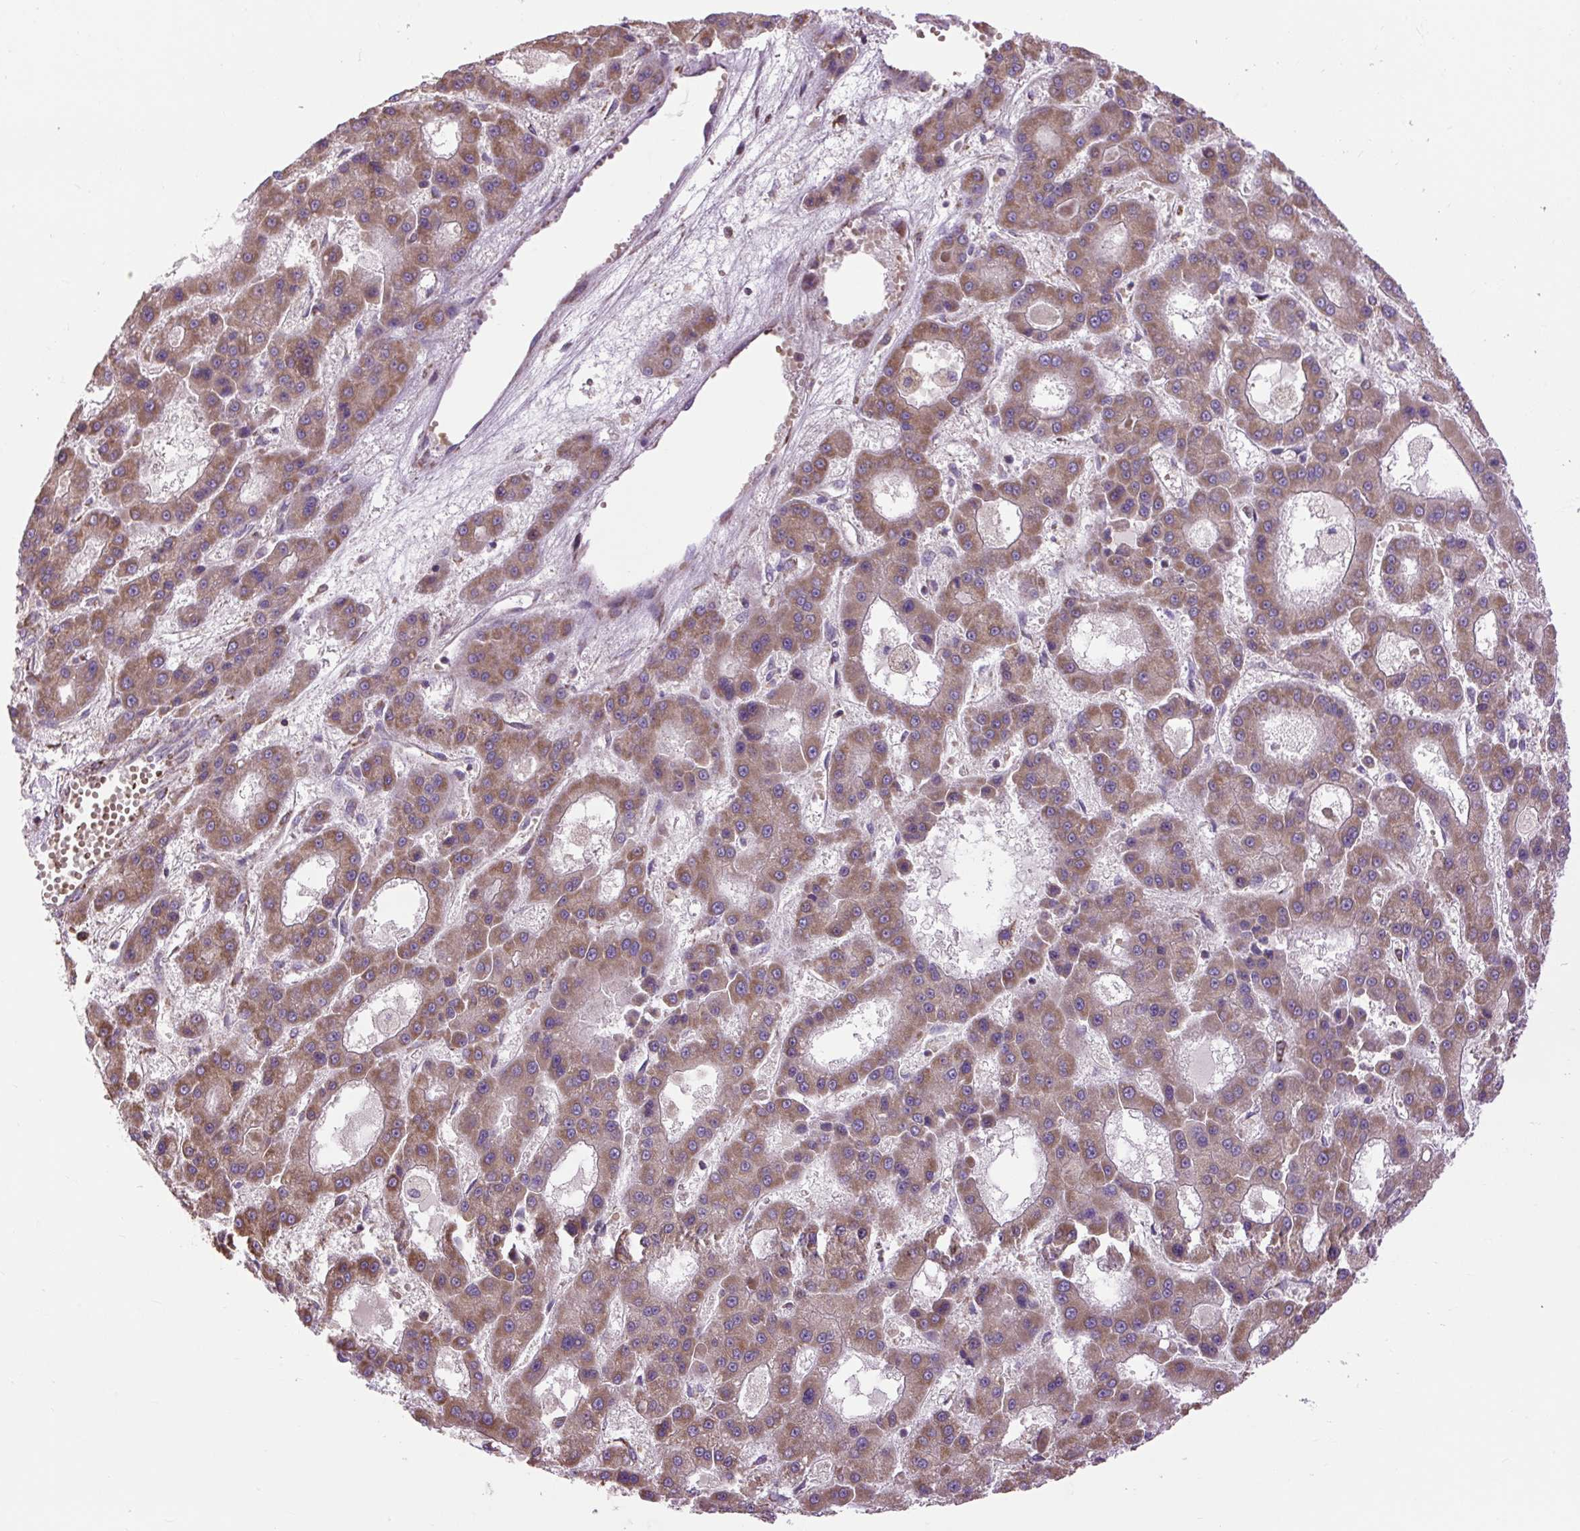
{"staining": {"intensity": "moderate", "quantity": ">75%", "location": "cytoplasmic/membranous"}, "tissue": "liver cancer", "cell_type": "Tumor cells", "image_type": "cancer", "snomed": [{"axis": "morphology", "description": "Carcinoma, Hepatocellular, NOS"}, {"axis": "topography", "description": "Liver"}], "caption": "Protein analysis of liver cancer (hepatocellular carcinoma) tissue exhibits moderate cytoplasmic/membranous staining in approximately >75% of tumor cells. (DAB IHC, brown staining for protein, blue staining for nuclei).", "gene": "PLCG1", "patient": {"sex": "male", "age": 70}}